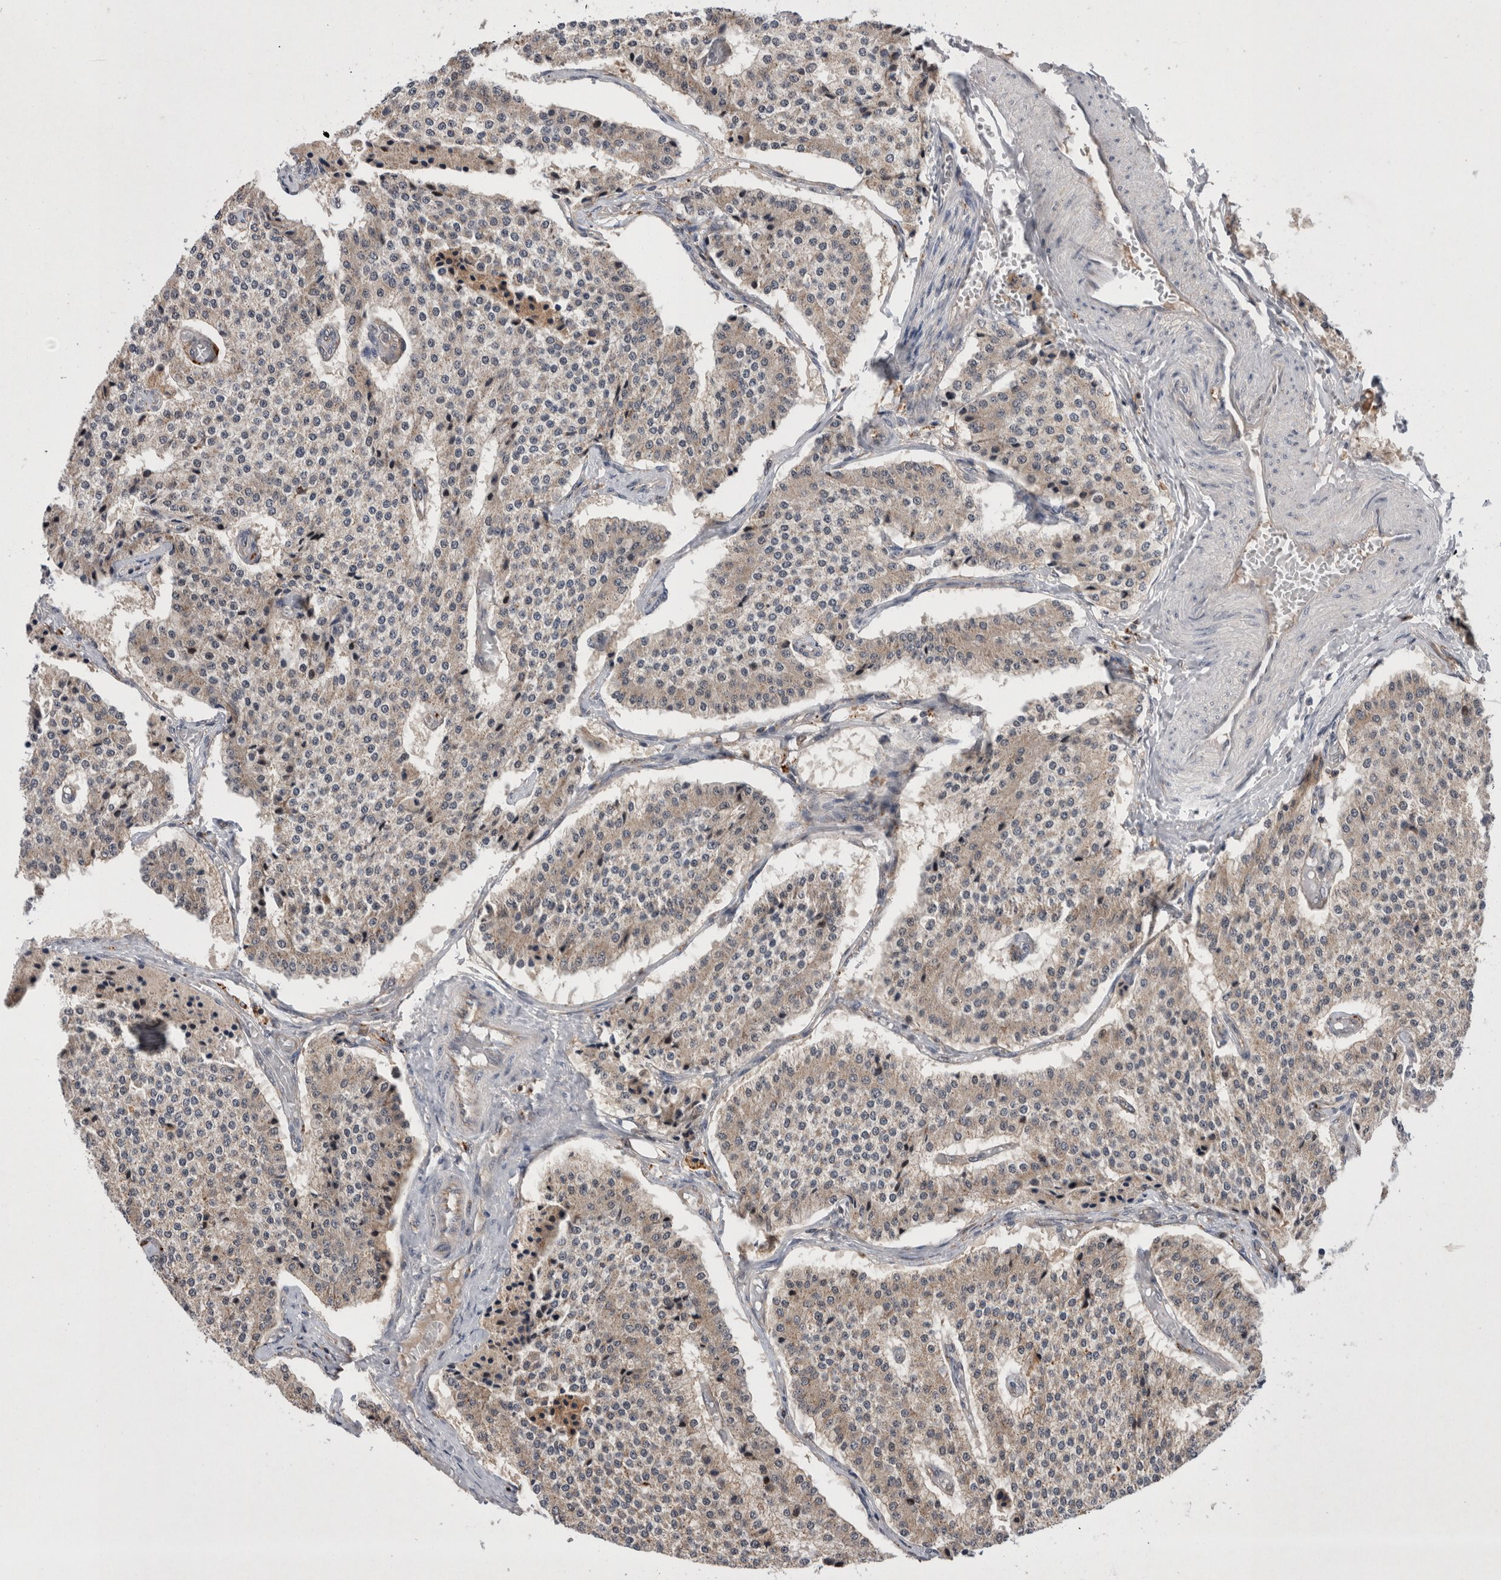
{"staining": {"intensity": "weak", "quantity": "25%-75%", "location": "cytoplasmic/membranous"}, "tissue": "carcinoid", "cell_type": "Tumor cells", "image_type": "cancer", "snomed": [{"axis": "morphology", "description": "Carcinoid, malignant, NOS"}, {"axis": "topography", "description": "Colon"}], "caption": "Immunohistochemical staining of carcinoid displays weak cytoplasmic/membranous protein staining in approximately 25%-75% of tumor cells.", "gene": "MRPL37", "patient": {"sex": "female", "age": 52}}